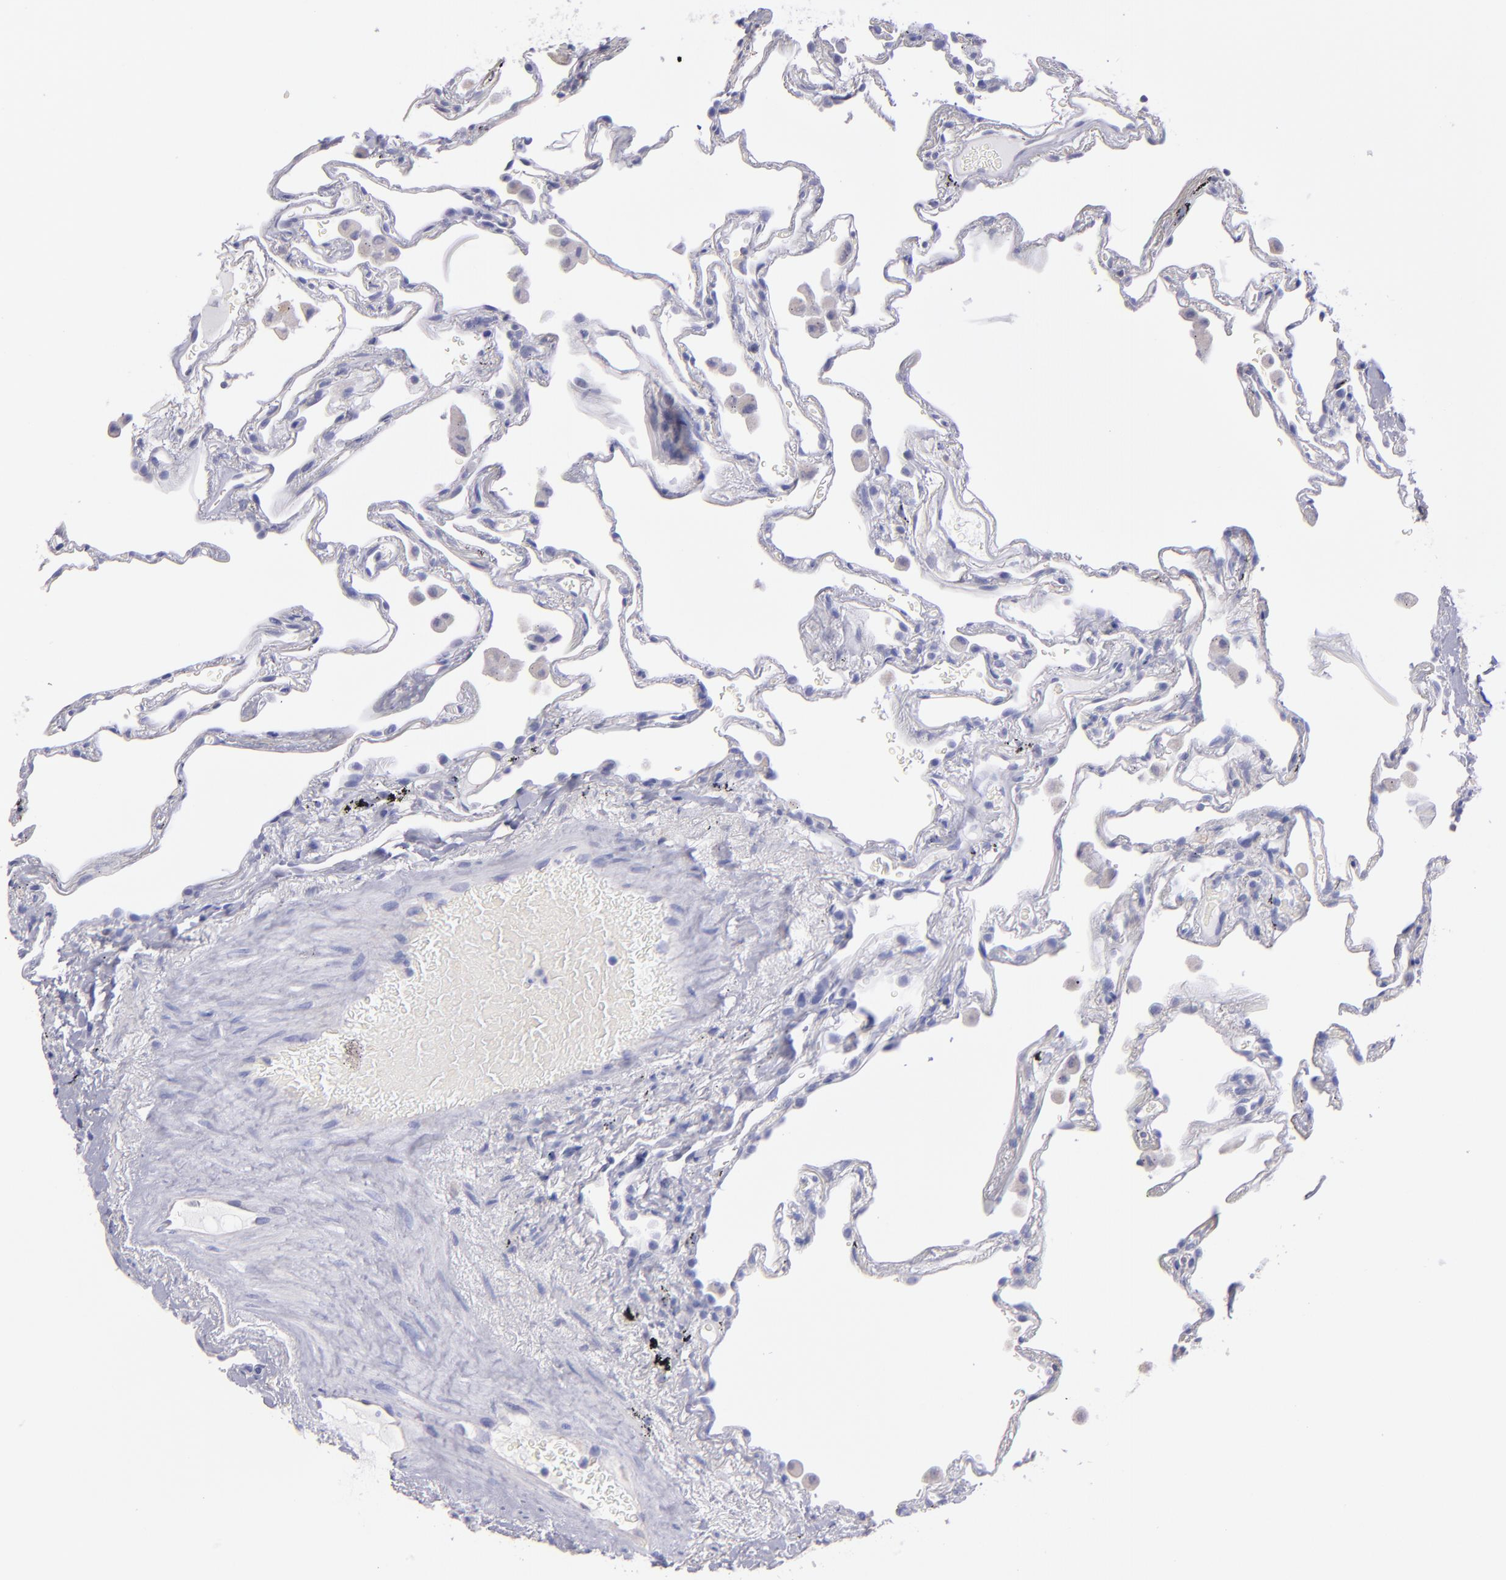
{"staining": {"intensity": "negative", "quantity": "none", "location": "none"}, "tissue": "lung", "cell_type": "Alveolar cells", "image_type": "normal", "snomed": [{"axis": "morphology", "description": "Normal tissue, NOS"}, {"axis": "morphology", "description": "Inflammation, NOS"}, {"axis": "topography", "description": "Lung"}], "caption": "This is an IHC photomicrograph of unremarkable human lung. There is no staining in alveolar cells.", "gene": "TG", "patient": {"sex": "male", "age": 69}}